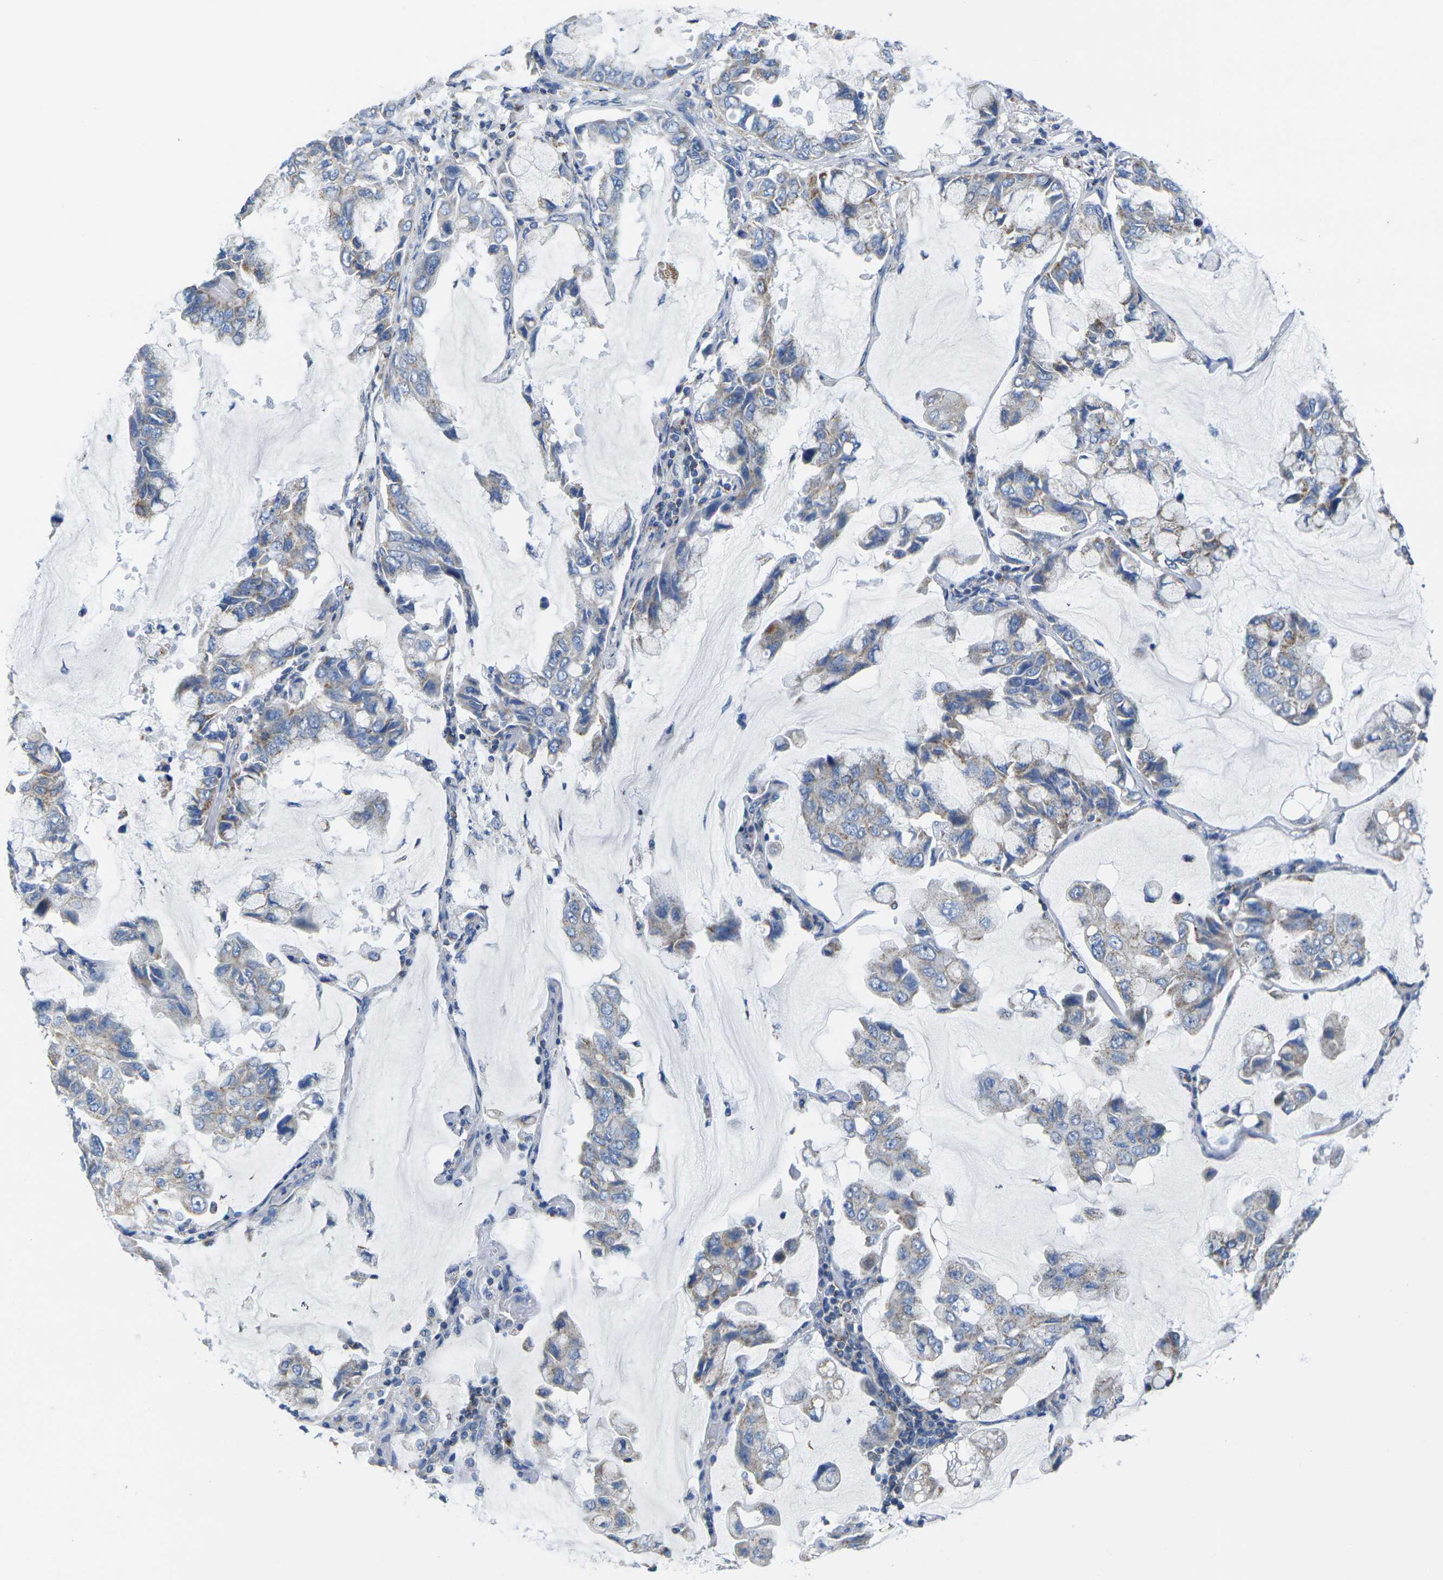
{"staining": {"intensity": "weak", "quantity": "<25%", "location": "cytoplasmic/membranous"}, "tissue": "lung cancer", "cell_type": "Tumor cells", "image_type": "cancer", "snomed": [{"axis": "morphology", "description": "Adenocarcinoma, NOS"}, {"axis": "topography", "description": "Lung"}], "caption": "Human adenocarcinoma (lung) stained for a protein using immunohistochemistry (IHC) displays no staining in tumor cells.", "gene": "TMEM204", "patient": {"sex": "male", "age": 64}}